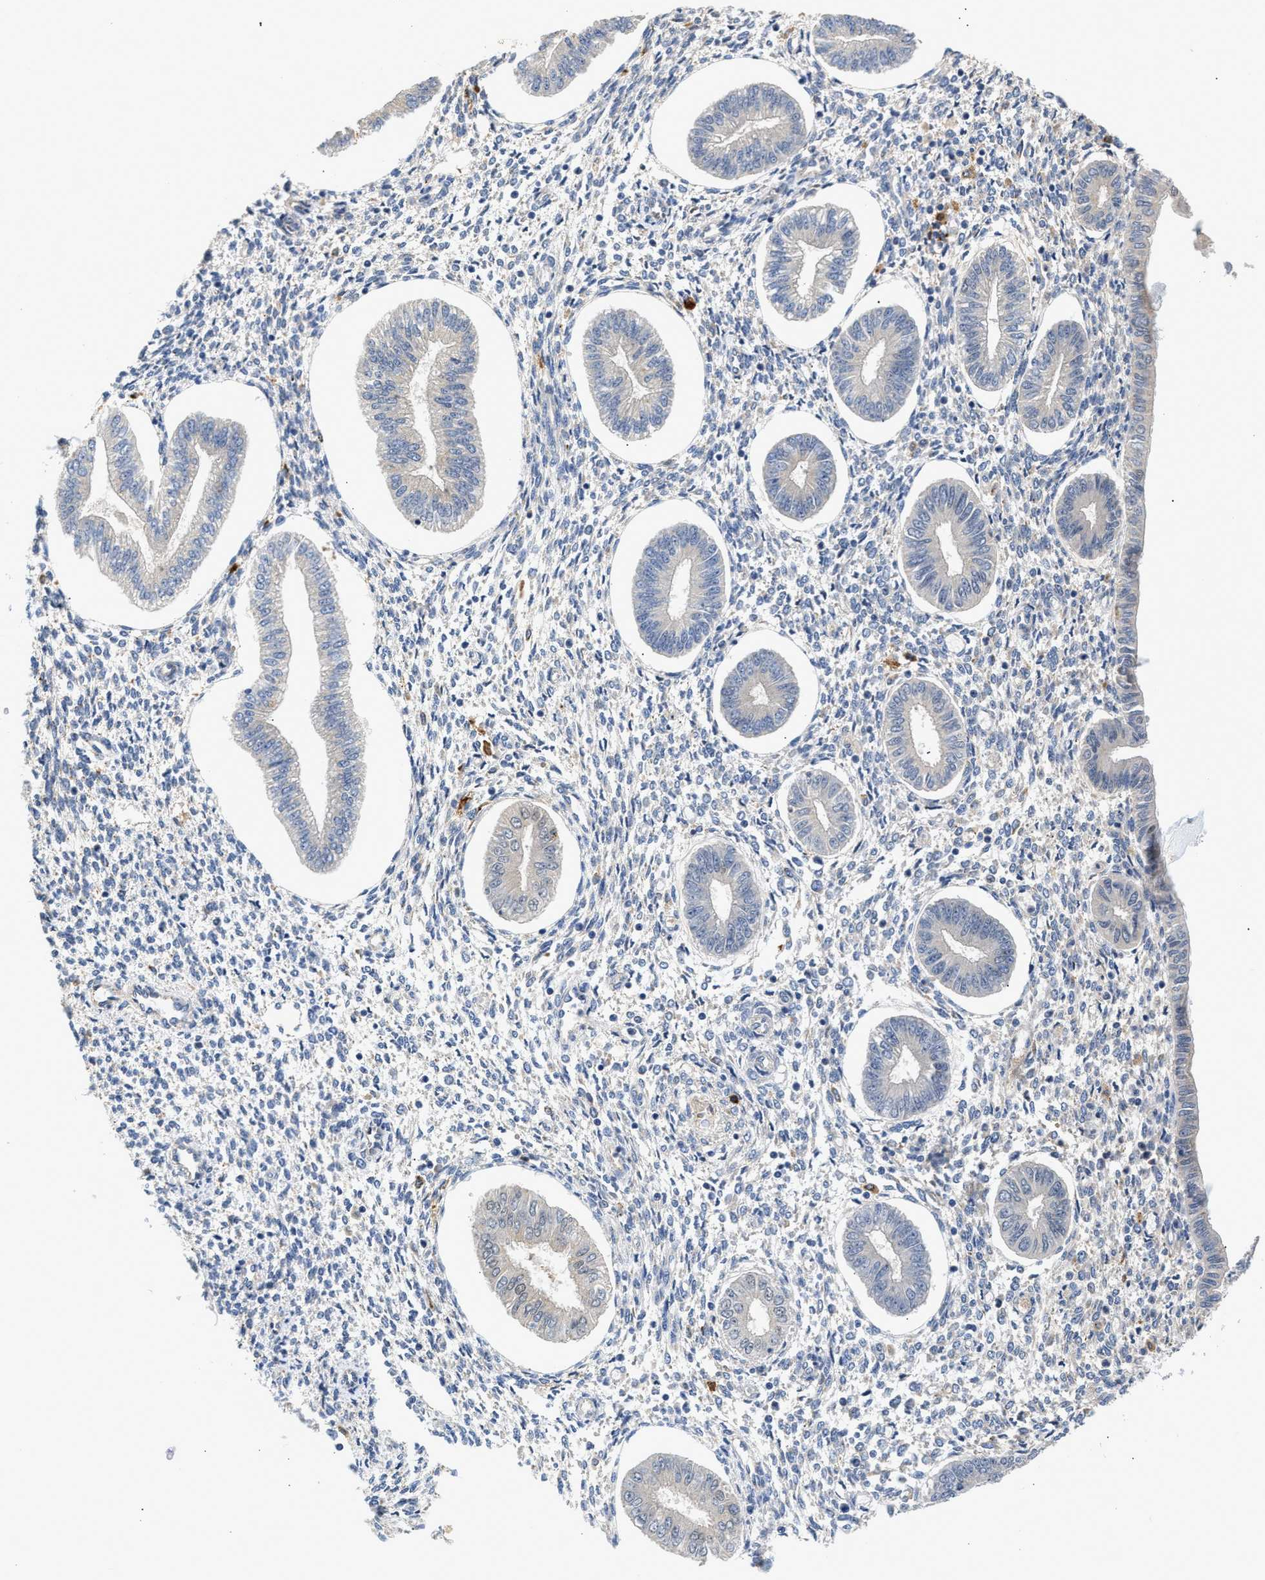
{"staining": {"intensity": "weak", "quantity": "25%-75%", "location": "cytoplasmic/membranous"}, "tissue": "endometrium", "cell_type": "Cells in endometrial stroma", "image_type": "normal", "snomed": [{"axis": "morphology", "description": "Normal tissue, NOS"}, {"axis": "topography", "description": "Endometrium"}], "caption": "Weak cytoplasmic/membranous protein positivity is identified in approximately 25%-75% of cells in endometrial stroma in endometrium. (brown staining indicates protein expression, while blue staining denotes nuclei).", "gene": "PPM1L", "patient": {"sex": "female", "age": 50}}